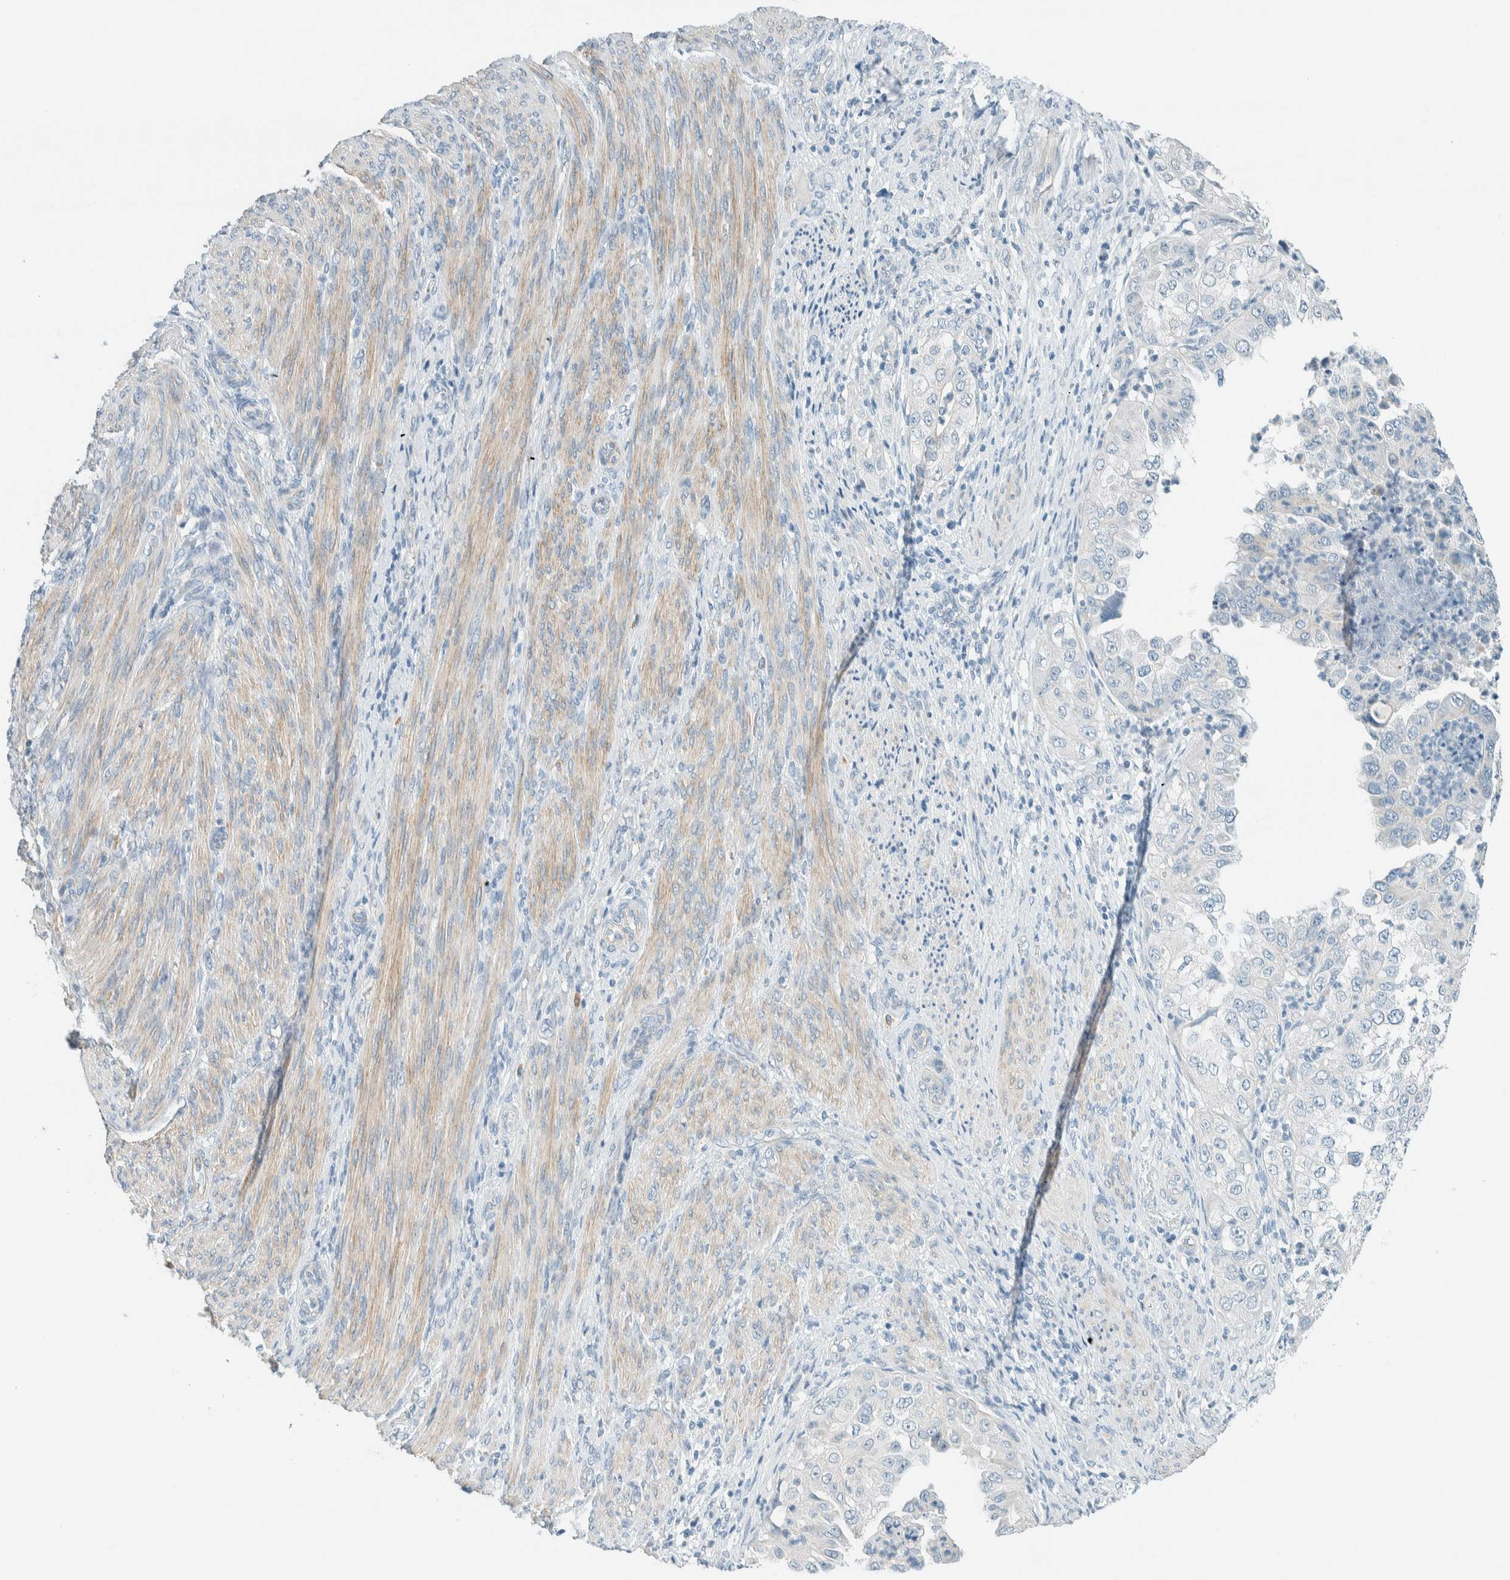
{"staining": {"intensity": "negative", "quantity": "none", "location": "none"}, "tissue": "endometrial cancer", "cell_type": "Tumor cells", "image_type": "cancer", "snomed": [{"axis": "morphology", "description": "Adenocarcinoma, NOS"}, {"axis": "topography", "description": "Endometrium"}], "caption": "Immunohistochemistry (IHC) histopathology image of neoplastic tissue: endometrial adenocarcinoma stained with DAB exhibits no significant protein positivity in tumor cells.", "gene": "SLFN12", "patient": {"sex": "female", "age": 85}}